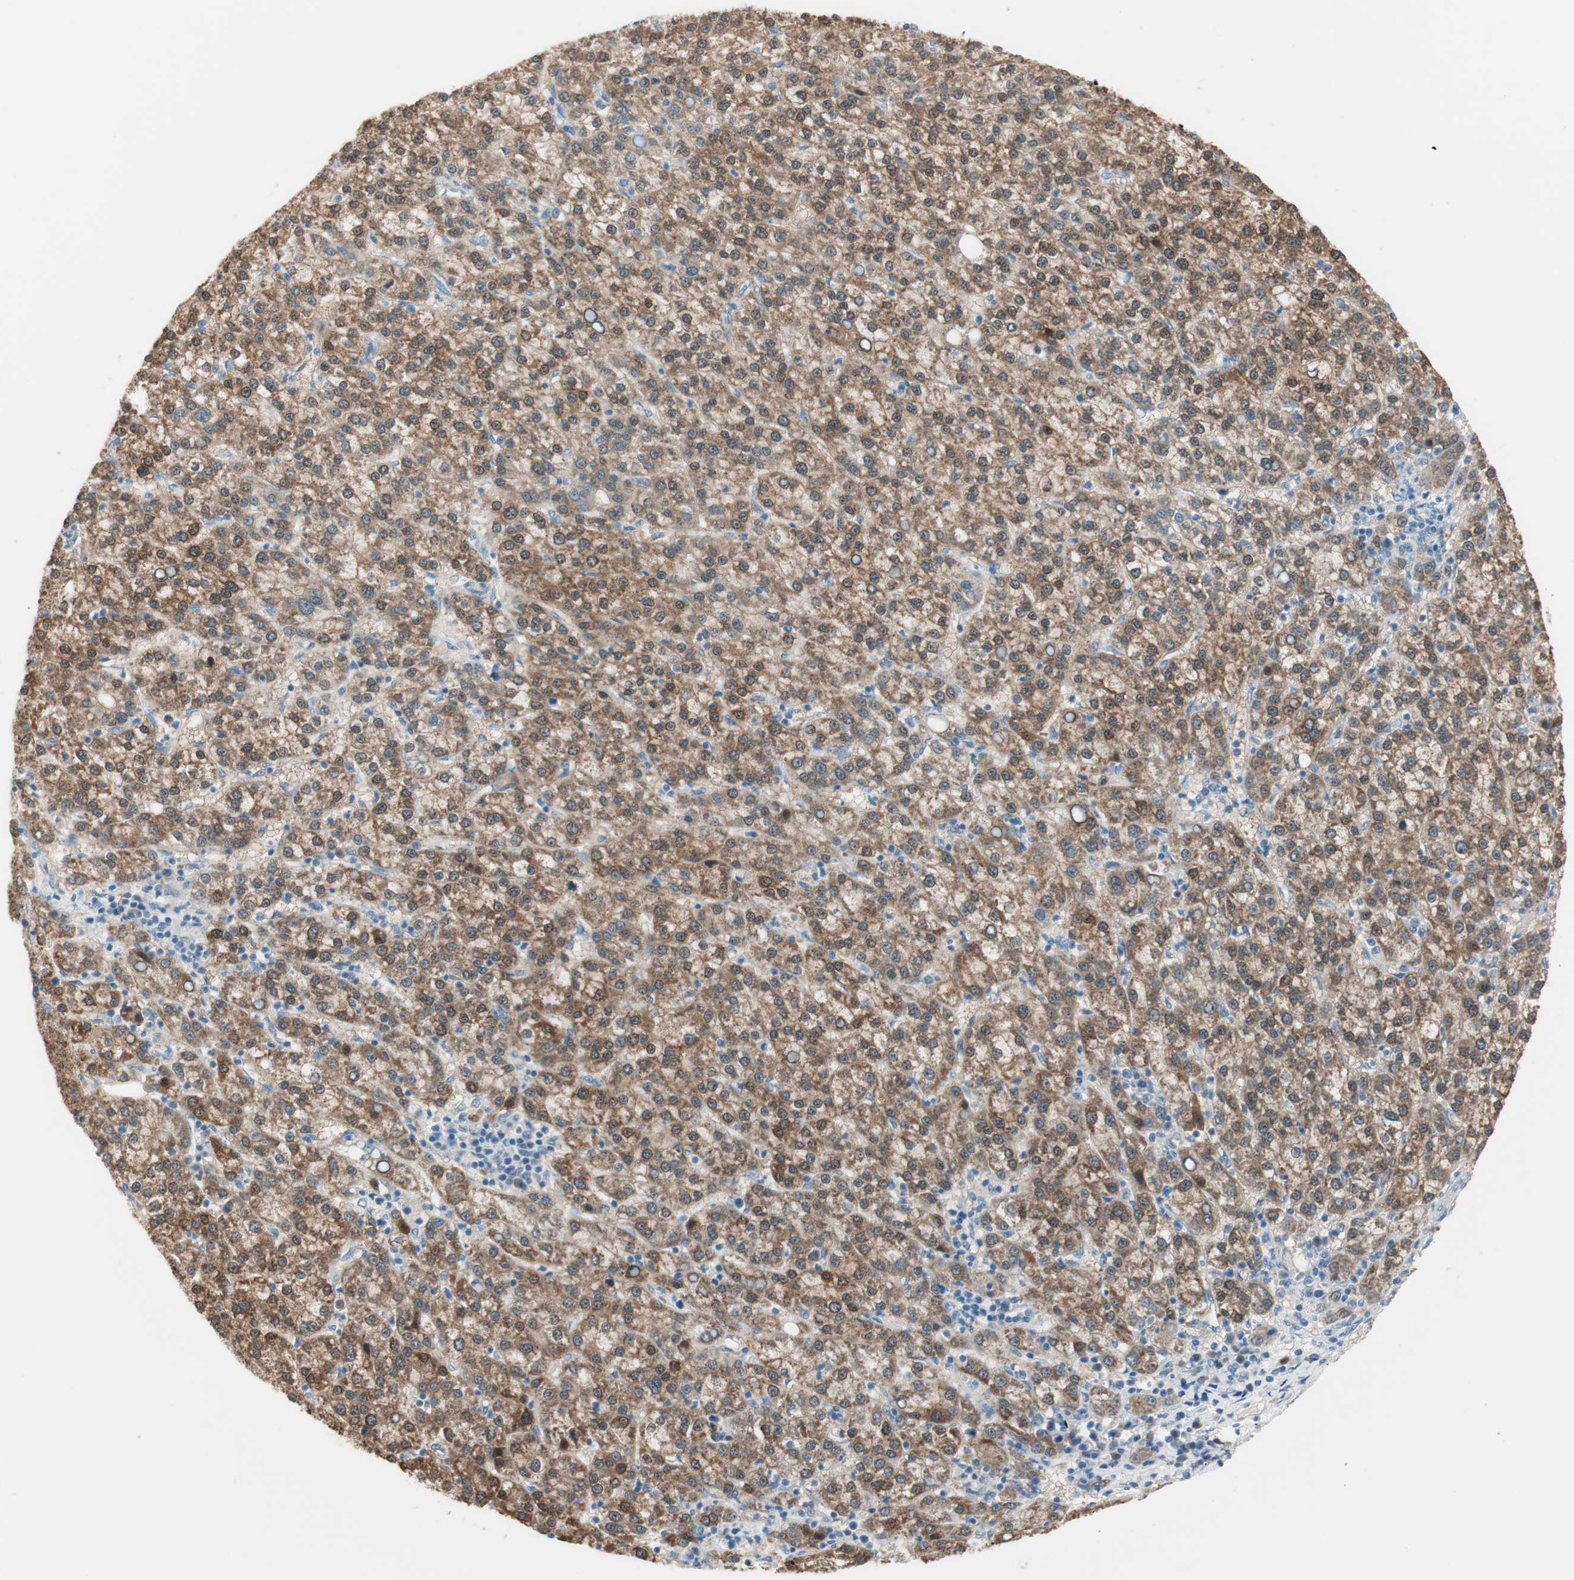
{"staining": {"intensity": "moderate", "quantity": ">75%", "location": "cytoplasmic/membranous"}, "tissue": "liver cancer", "cell_type": "Tumor cells", "image_type": "cancer", "snomed": [{"axis": "morphology", "description": "Carcinoma, Hepatocellular, NOS"}, {"axis": "topography", "description": "Liver"}], "caption": "Immunohistochemistry (IHC) (DAB (3,3'-diaminobenzidine)) staining of human liver cancer demonstrates moderate cytoplasmic/membranous protein staining in approximately >75% of tumor cells. (Brightfield microscopy of DAB IHC at high magnification).", "gene": "KHK", "patient": {"sex": "female", "age": 58}}